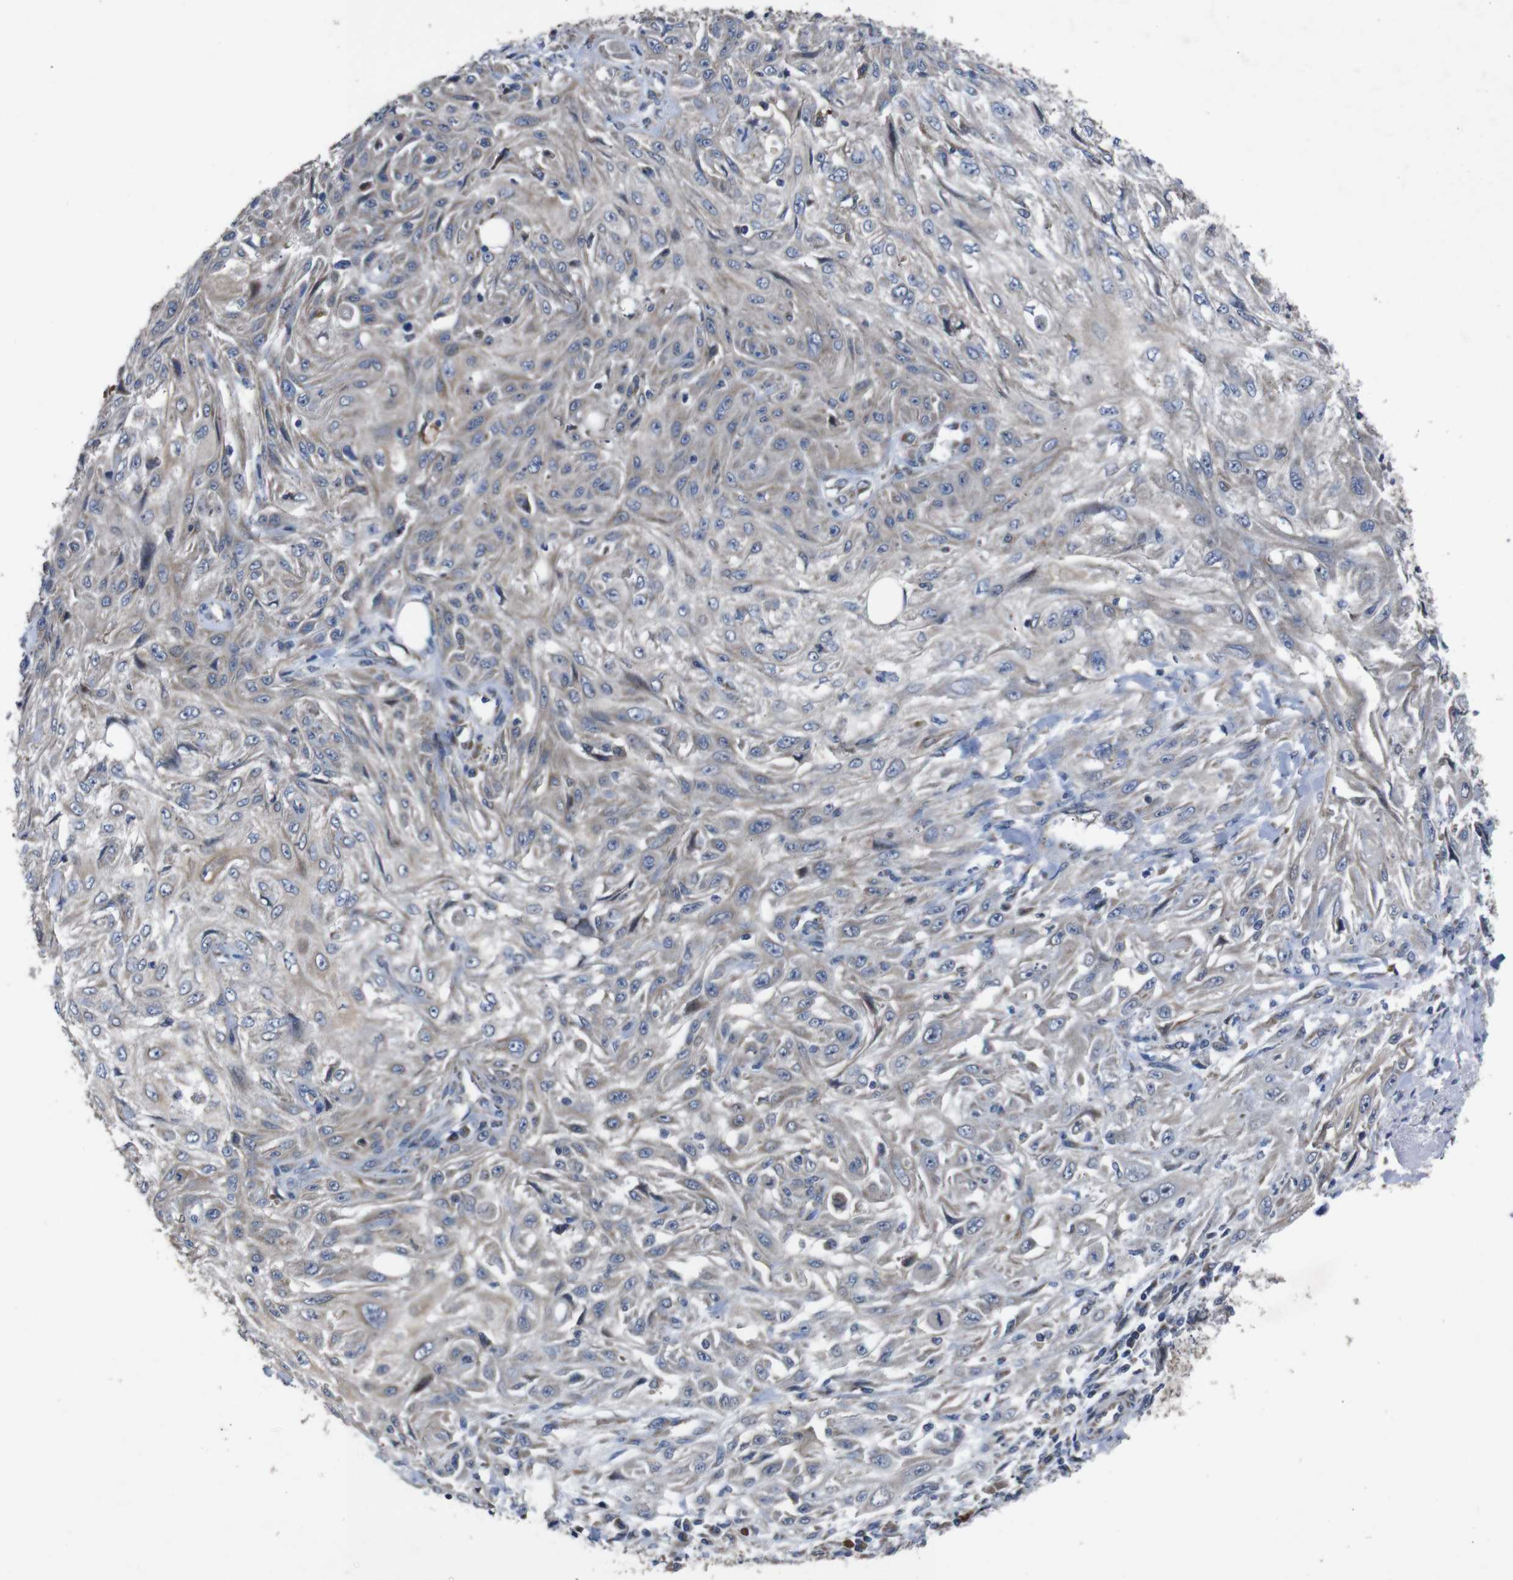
{"staining": {"intensity": "negative", "quantity": "none", "location": "none"}, "tissue": "skin cancer", "cell_type": "Tumor cells", "image_type": "cancer", "snomed": [{"axis": "morphology", "description": "Squamous cell carcinoma, NOS"}, {"axis": "topography", "description": "Skin"}], "caption": "Immunohistochemical staining of skin cancer (squamous cell carcinoma) exhibits no significant staining in tumor cells.", "gene": "CHST10", "patient": {"sex": "male", "age": 75}}